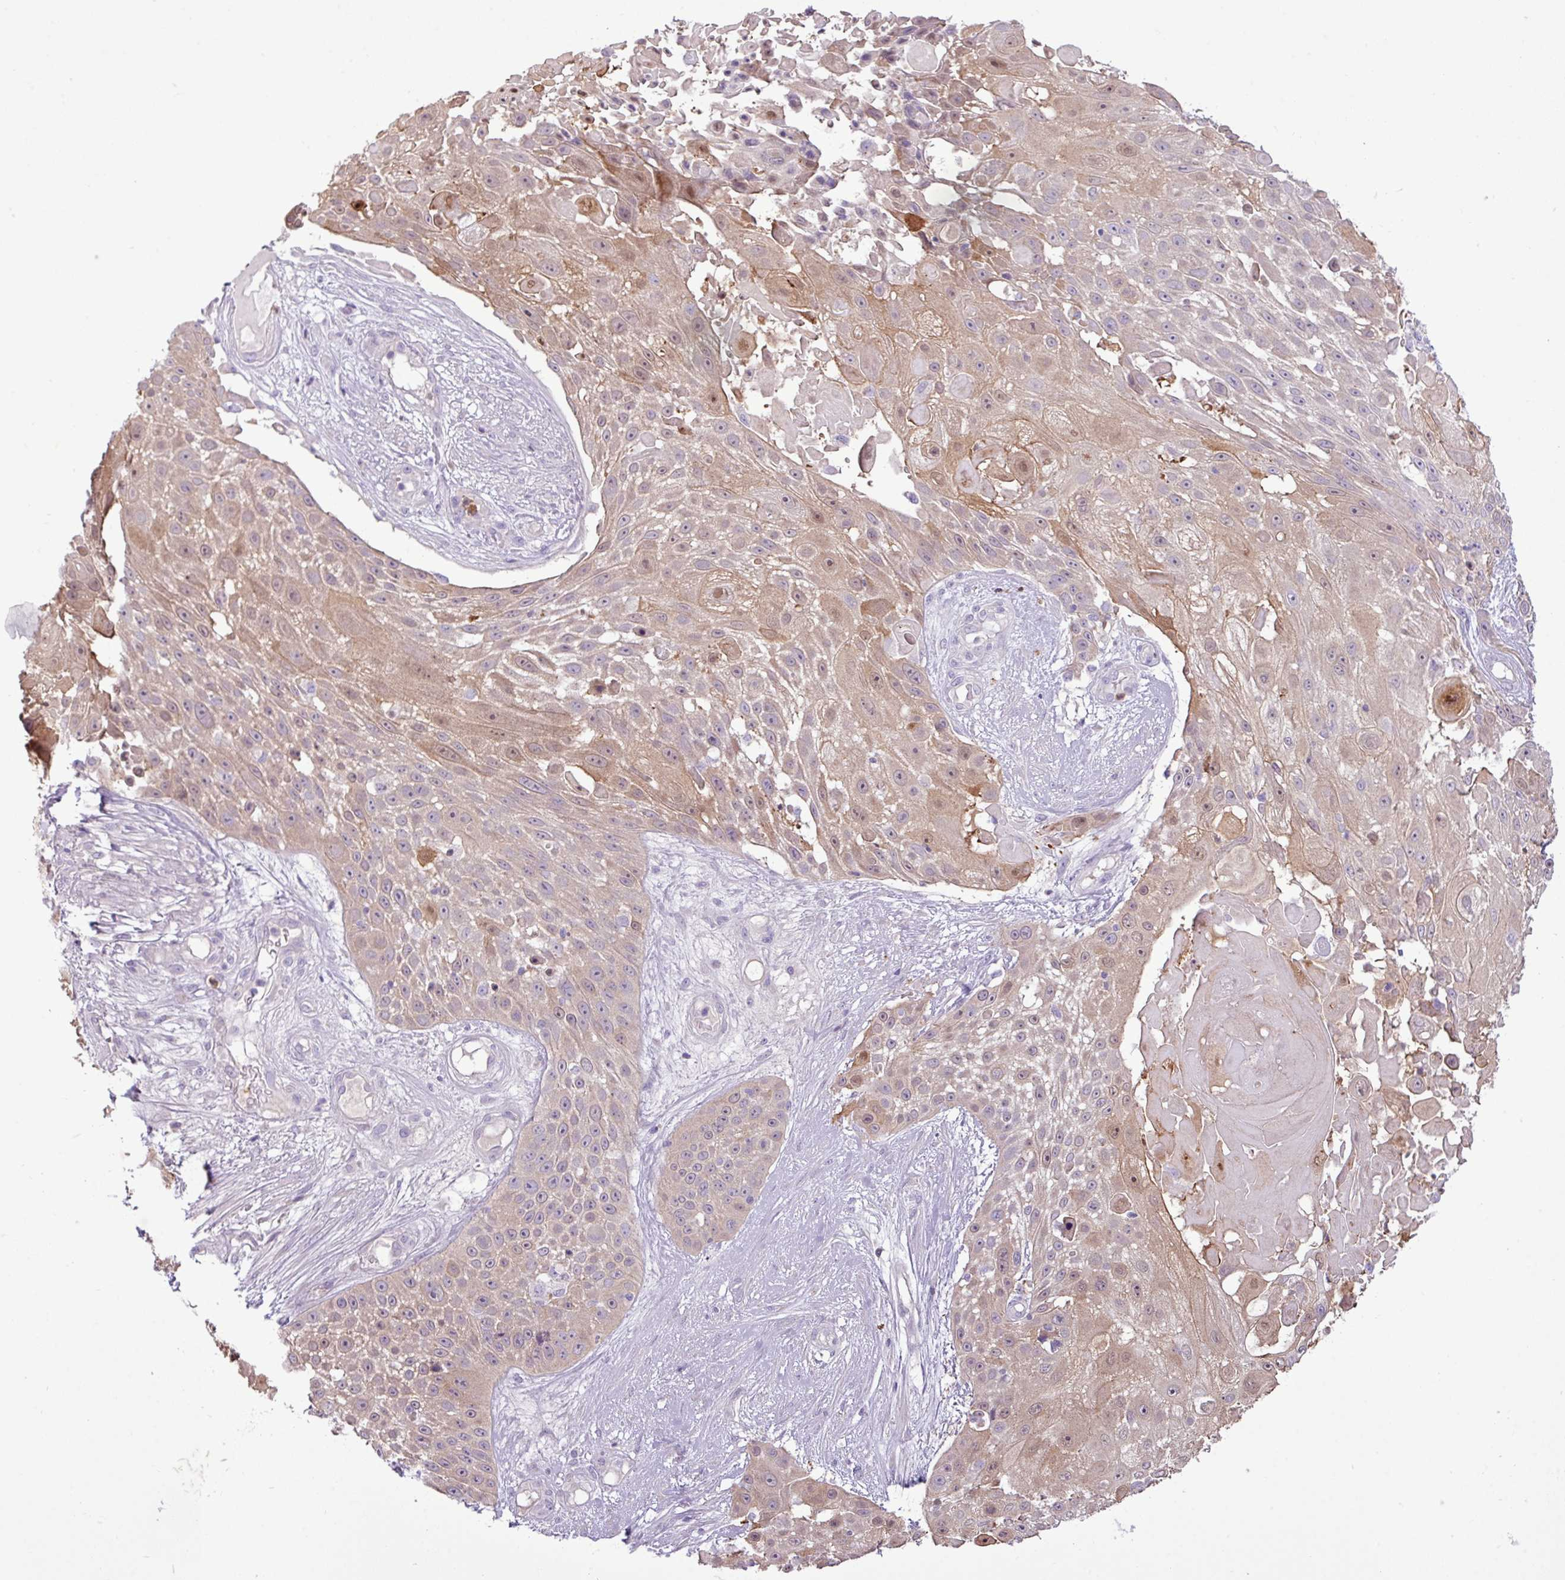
{"staining": {"intensity": "weak", "quantity": ">75%", "location": "cytoplasmic/membranous"}, "tissue": "skin cancer", "cell_type": "Tumor cells", "image_type": "cancer", "snomed": [{"axis": "morphology", "description": "Squamous cell carcinoma, NOS"}, {"axis": "topography", "description": "Skin"}], "caption": "Weak cytoplasmic/membranous positivity for a protein is identified in about >75% of tumor cells of squamous cell carcinoma (skin) using immunohistochemistry (IHC).", "gene": "ZSCAN5A", "patient": {"sex": "female", "age": 86}}